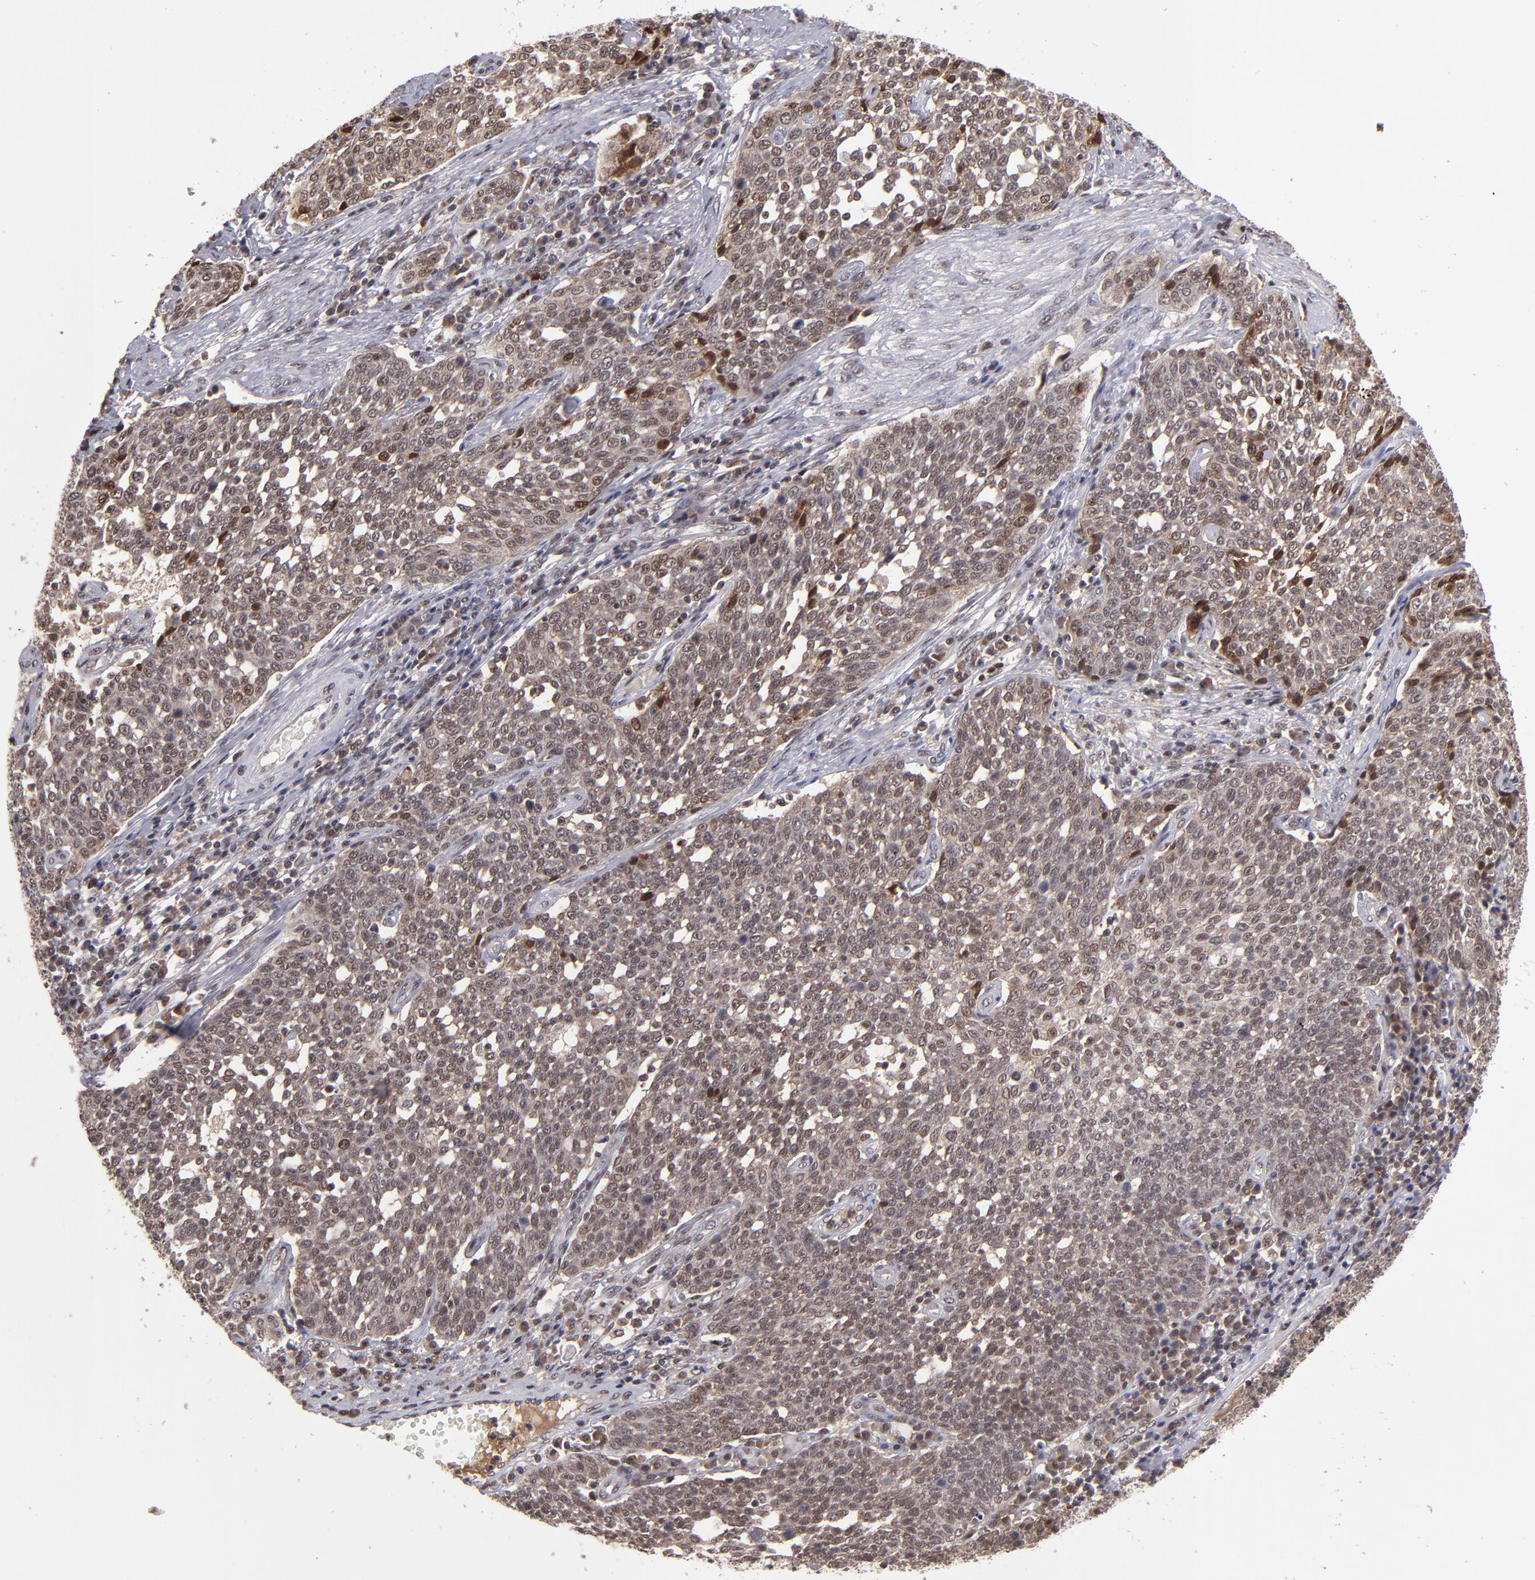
{"staining": {"intensity": "moderate", "quantity": "25%-75%", "location": "cytoplasmic/membranous,nuclear"}, "tissue": "cervical cancer", "cell_type": "Tumor cells", "image_type": "cancer", "snomed": [{"axis": "morphology", "description": "Squamous cell carcinoma, NOS"}, {"axis": "topography", "description": "Cervix"}], "caption": "The immunohistochemical stain labels moderate cytoplasmic/membranous and nuclear positivity in tumor cells of squamous cell carcinoma (cervical) tissue. The staining was performed using DAB to visualize the protein expression in brown, while the nuclei were stained in blue with hematoxylin (Magnification: 20x).", "gene": "EP300", "patient": {"sex": "female", "age": 34}}